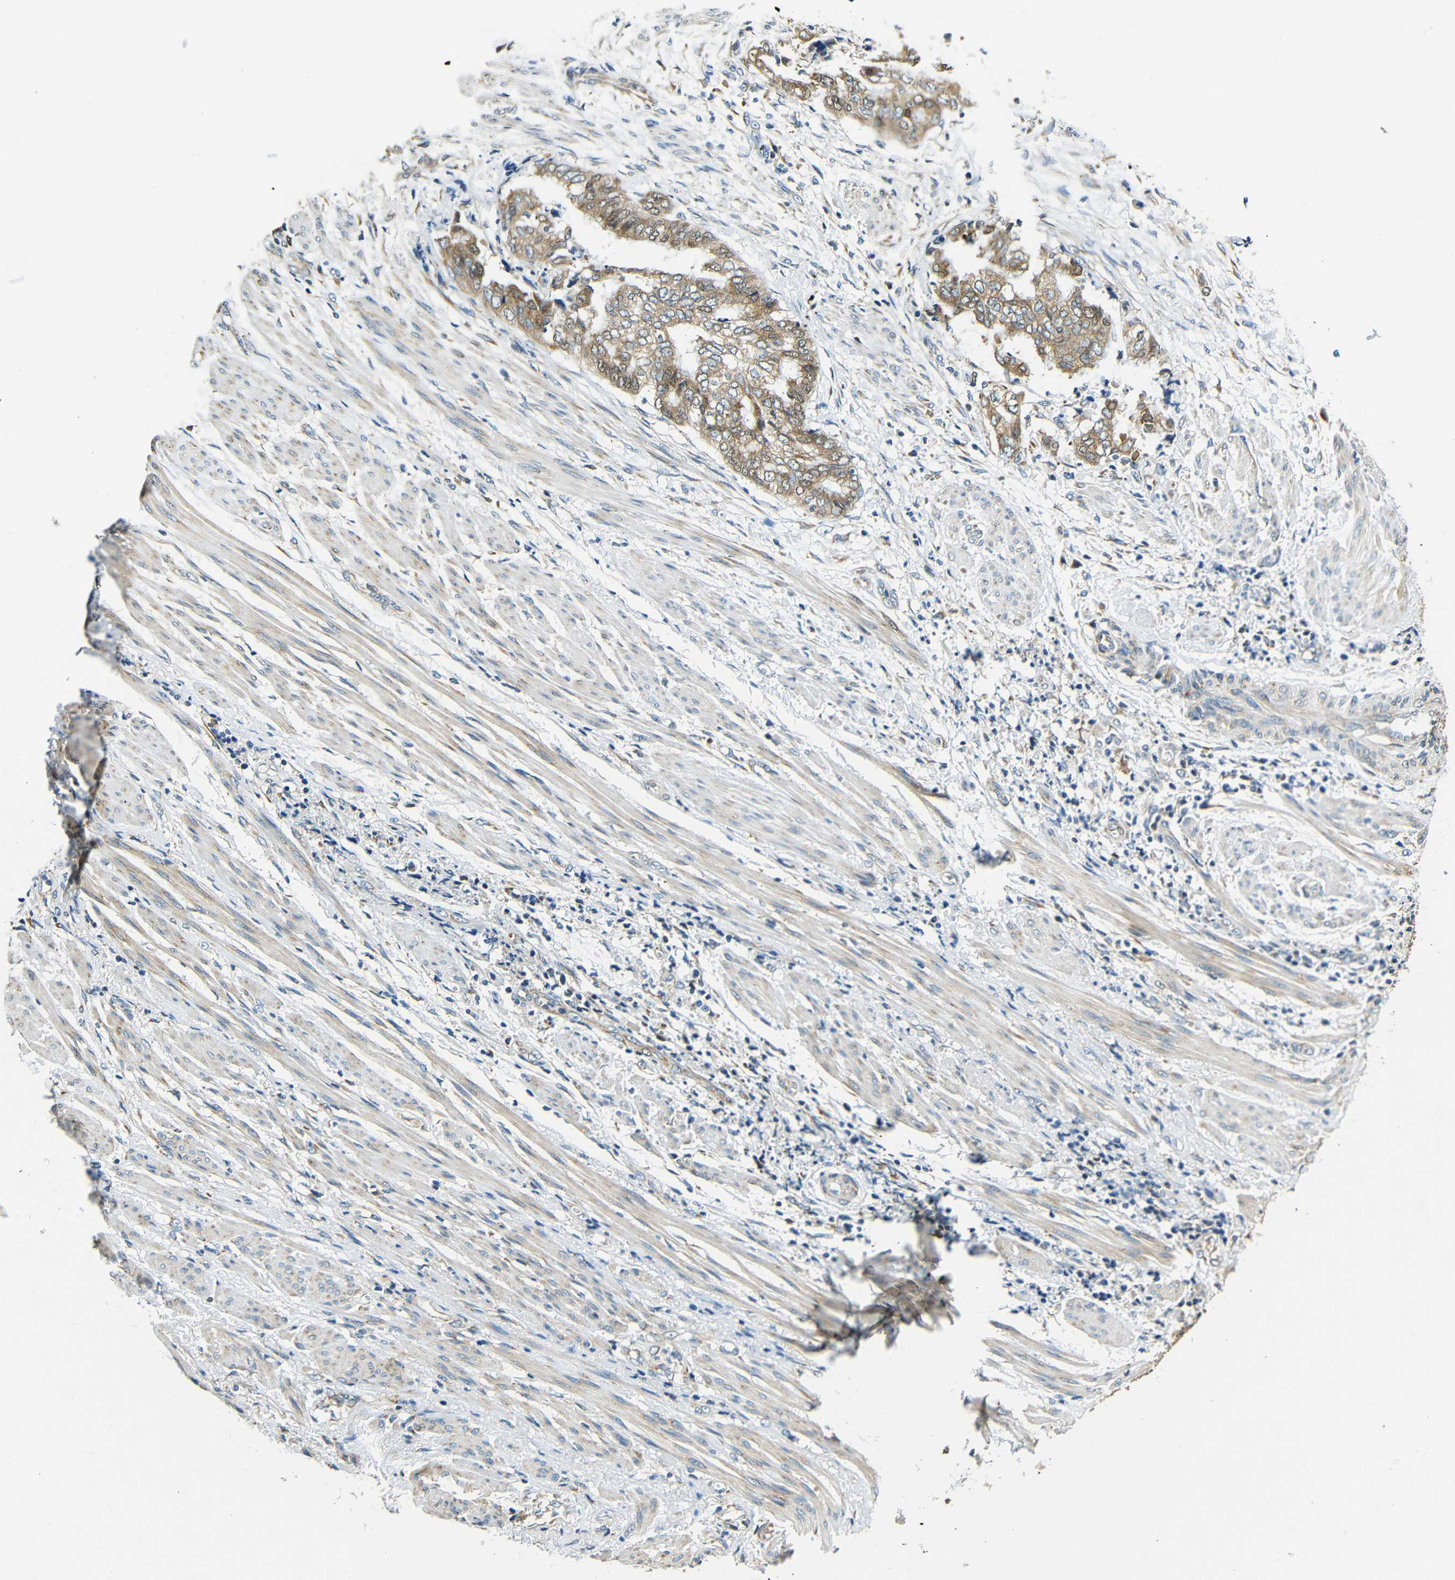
{"staining": {"intensity": "moderate", "quantity": ">75%", "location": "cytoplasmic/membranous"}, "tissue": "endometrial cancer", "cell_type": "Tumor cells", "image_type": "cancer", "snomed": [{"axis": "morphology", "description": "Necrosis, NOS"}, {"axis": "morphology", "description": "Adenocarcinoma, NOS"}, {"axis": "topography", "description": "Endometrium"}], "caption": "Immunohistochemistry (DAB (3,3'-diaminobenzidine)) staining of endometrial adenocarcinoma reveals moderate cytoplasmic/membranous protein positivity in about >75% of tumor cells.", "gene": "VAPB", "patient": {"sex": "female", "age": 79}}